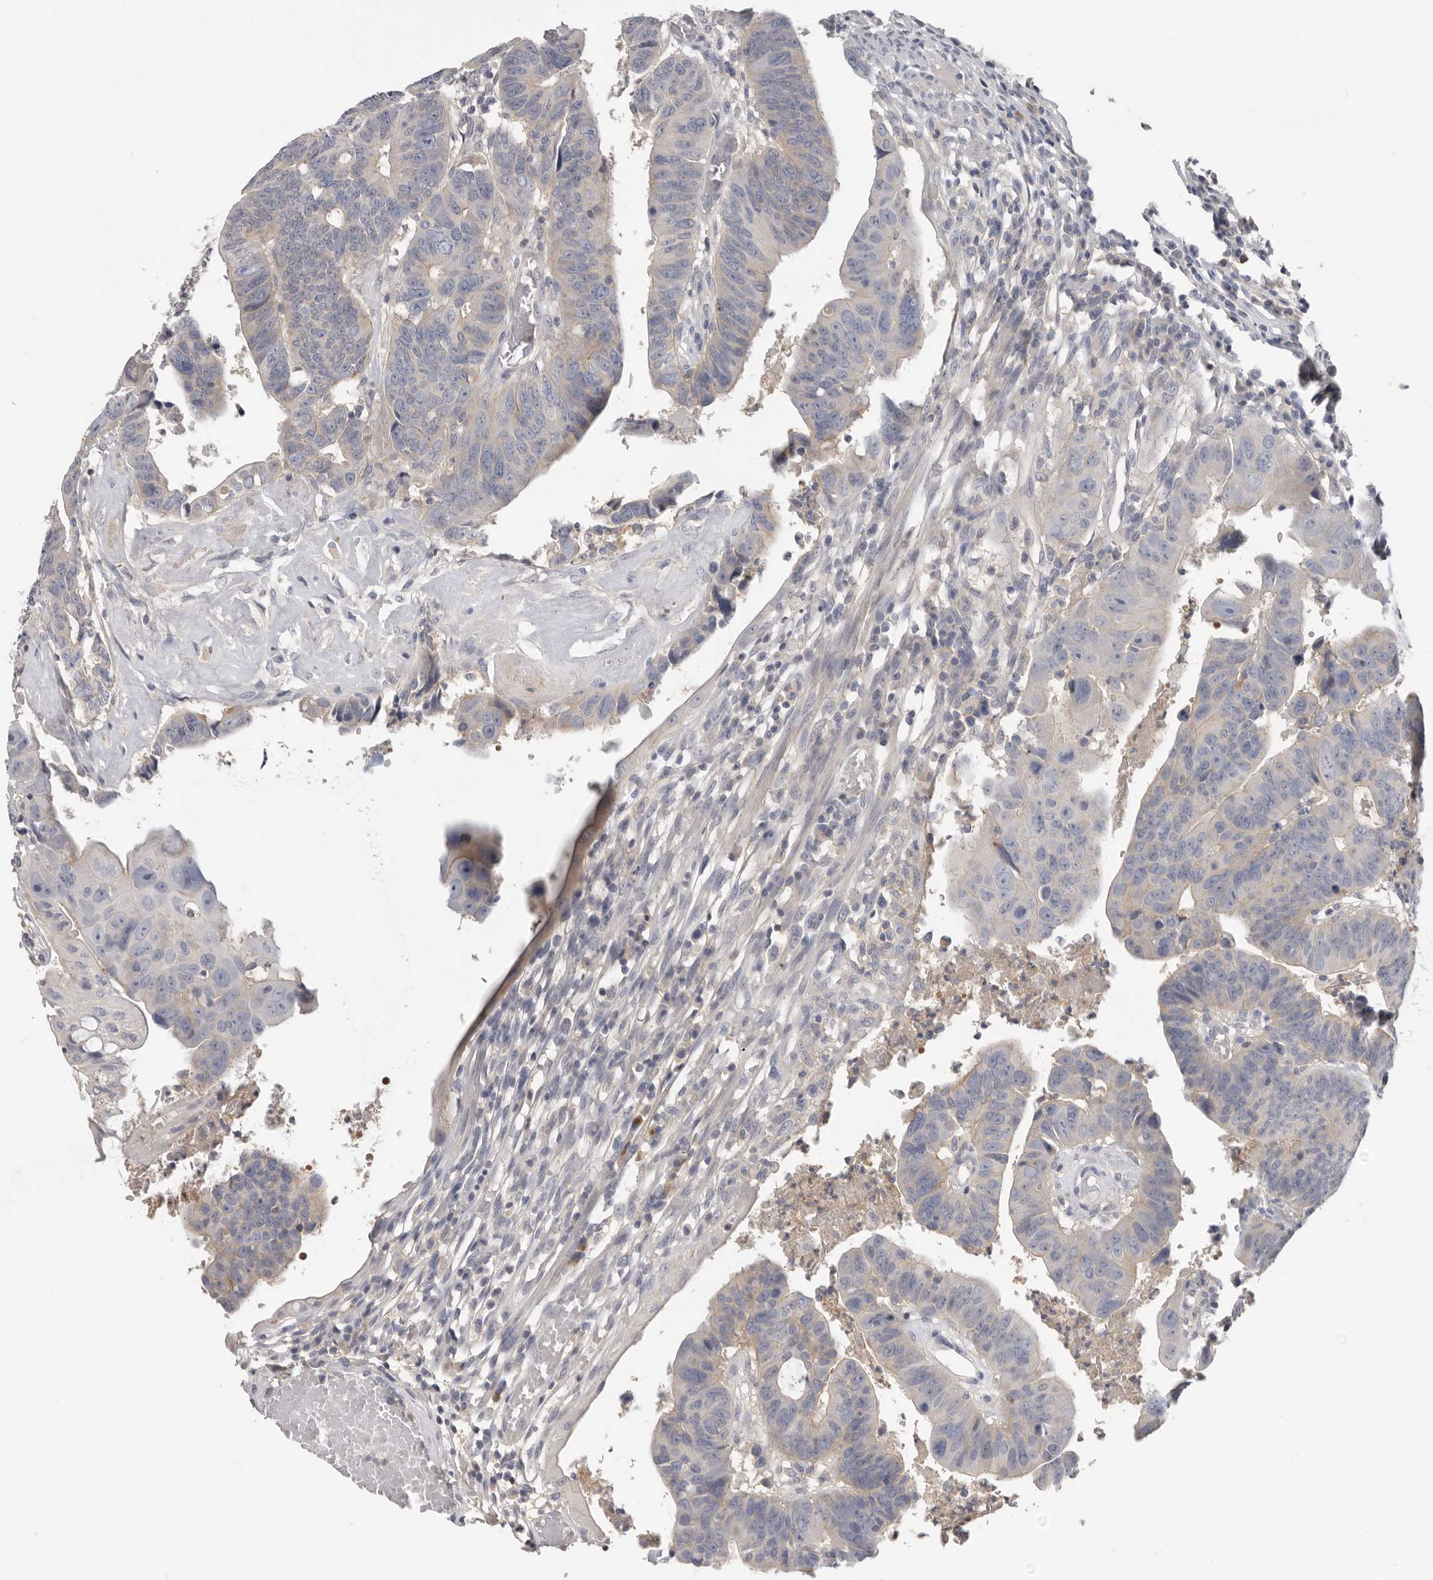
{"staining": {"intensity": "negative", "quantity": "none", "location": "none"}, "tissue": "colorectal cancer", "cell_type": "Tumor cells", "image_type": "cancer", "snomed": [{"axis": "morphology", "description": "Adenocarcinoma, NOS"}, {"axis": "topography", "description": "Rectum"}], "caption": "Tumor cells are negative for brown protein staining in colorectal adenocarcinoma.", "gene": "WDTC1", "patient": {"sex": "female", "age": 65}}